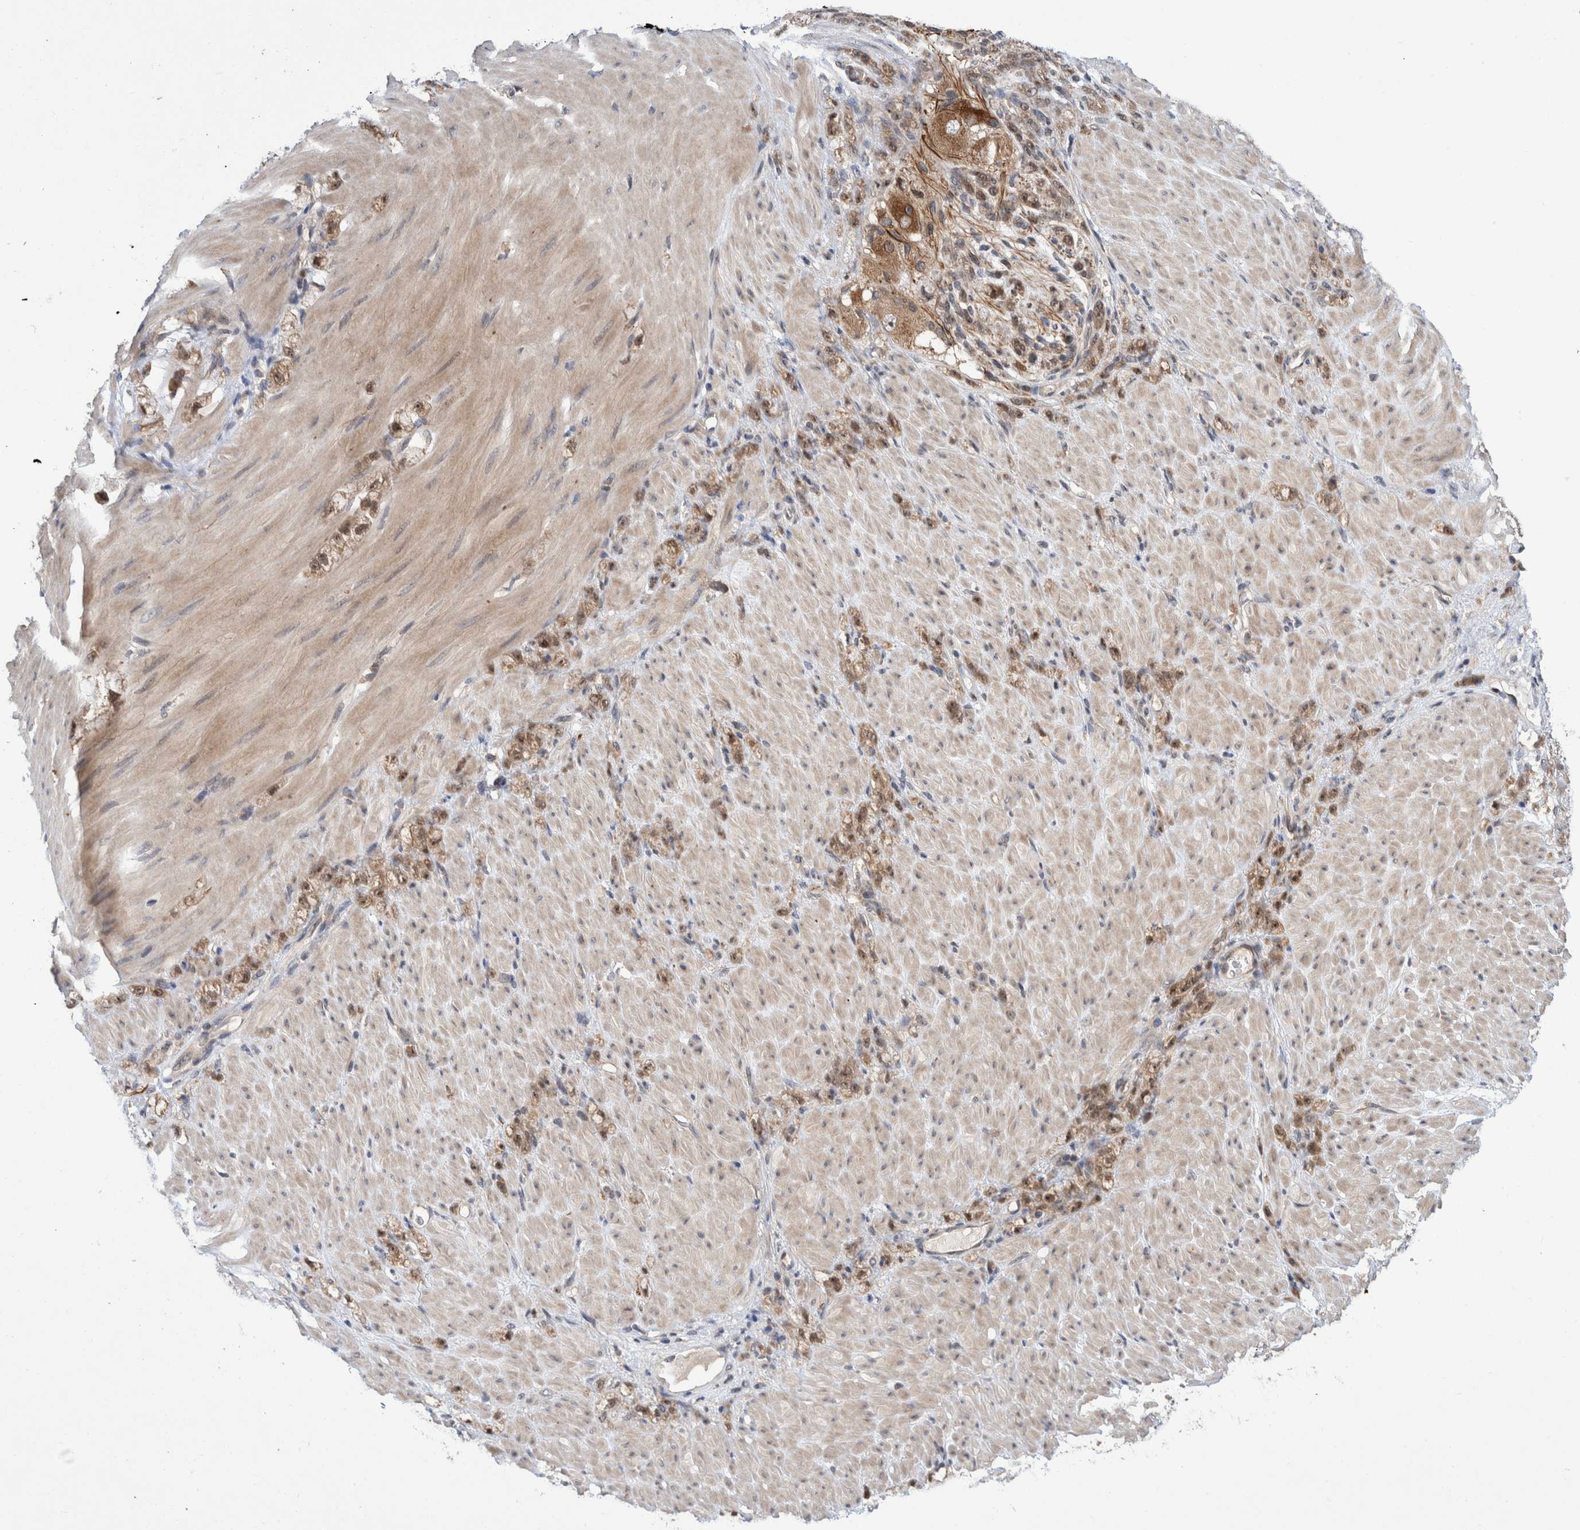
{"staining": {"intensity": "moderate", "quantity": ">75%", "location": "cytoplasmic/membranous"}, "tissue": "stomach cancer", "cell_type": "Tumor cells", "image_type": "cancer", "snomed": [{"axis": "morphology", "description": "Normal tissue, NOS"}, {"axis": "morphology", "description": "Adenocarcinoma, NOS"}, {"axis": "topography", "description": "Stomach"}], "caption": "Immunohistochemical staining of human stomach cancer (adenocarcinoma) exhibits medium levels of moderate cytoplasmic/membranous protein expression in about >75% of tumor cells.", "gene": "PLPBP", "patient": {"sex": "male", "age": 82}}